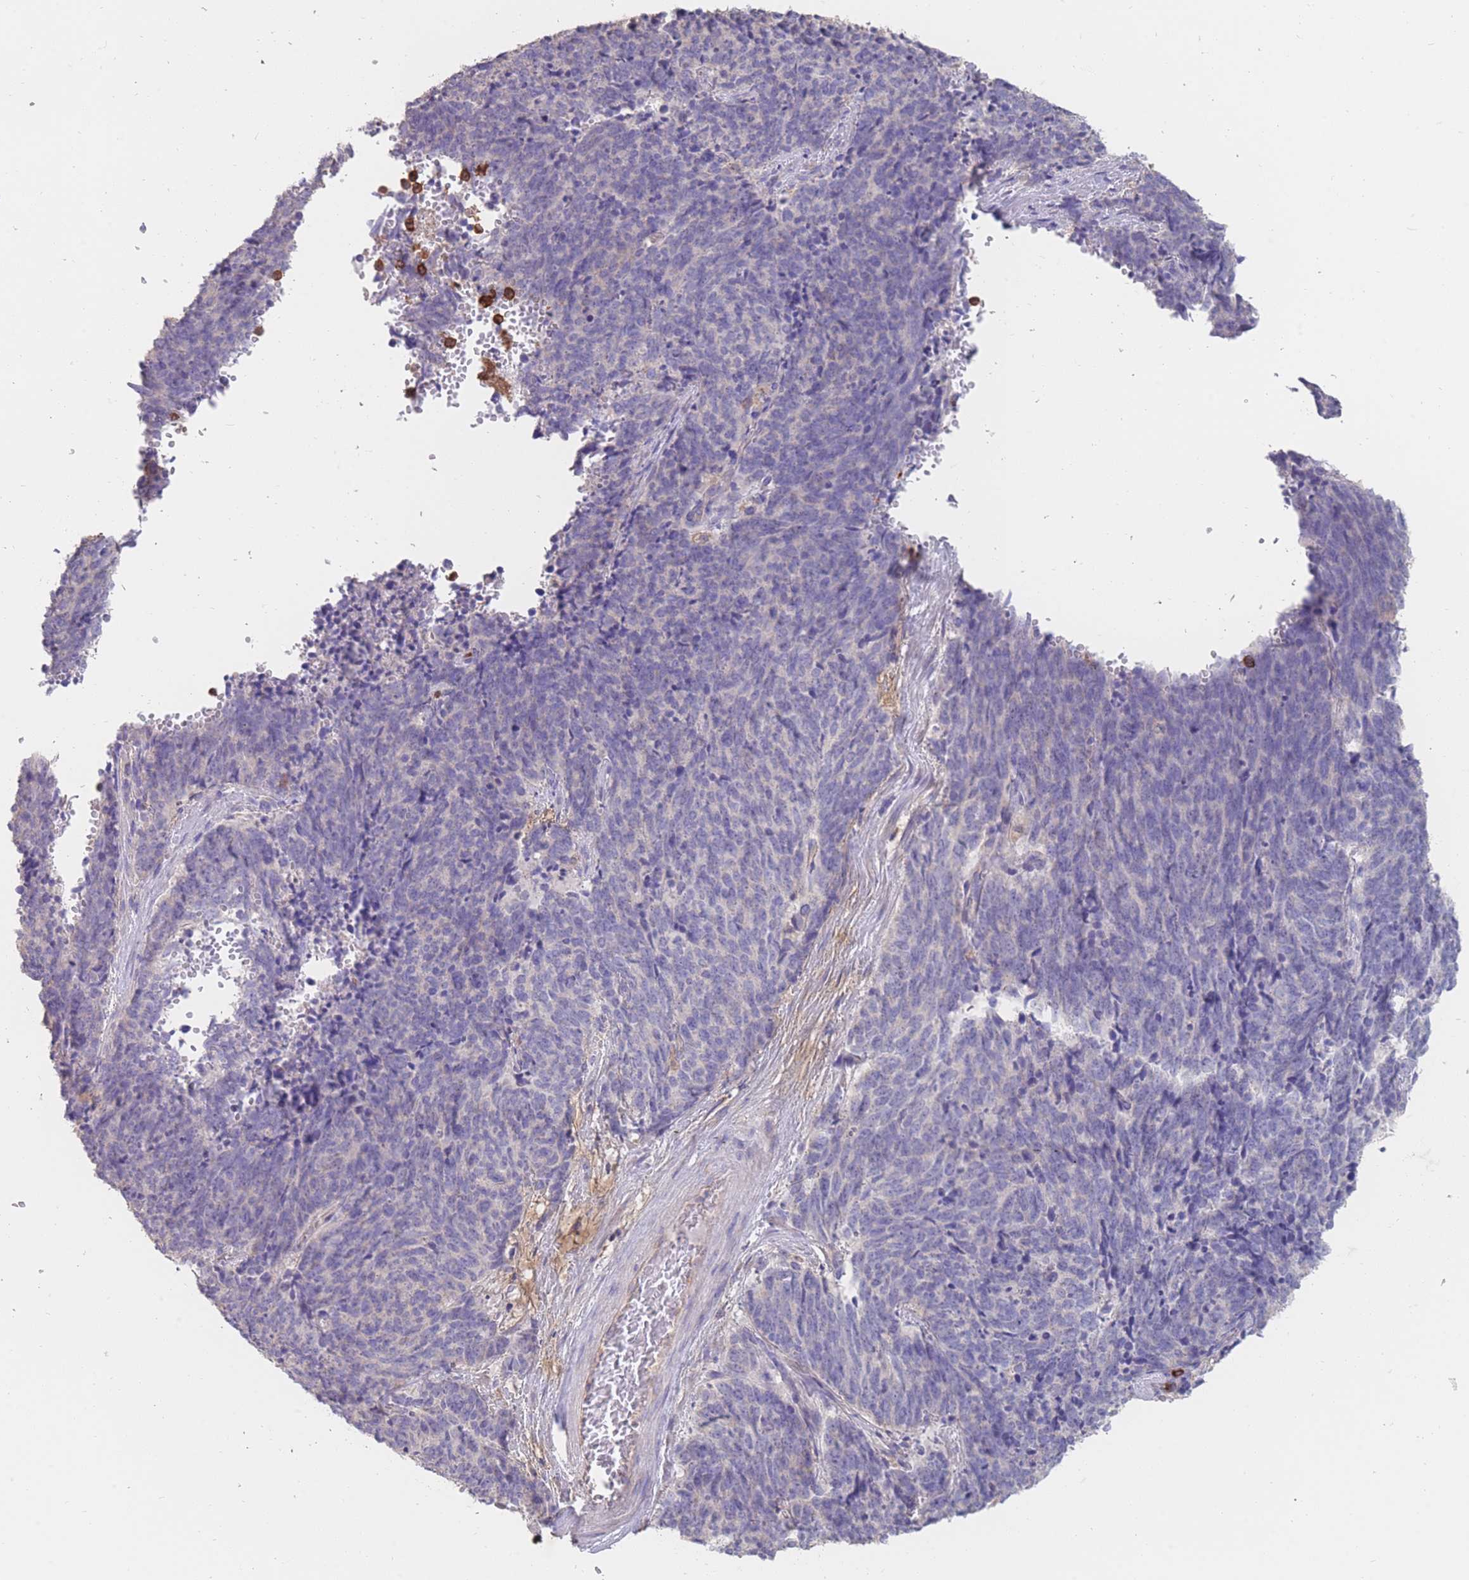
{"staining": {"intensity": "negative", "quantity": "none", "location": "none"}, "tissue": "cervical cancer", "cell_type": "Tumor cells", "image_type": "cancer", "snomed": [{"axis": "morphology", "description": "Squamous cell carcinoma, NOS"}, {"axis": "topography", "description": "Cervix"}], "caption": "There is no significant expression in tumor cells of cervical squamous cell carcinoma. Brightfield microscopy of IHC stained with DAB (3,3'-diaminobenzidine) (brown) and hematoxylin (blue), captured at high magnification.", "gene": "CLEC12A", "patient": {"sex": "female", "age": 29}}